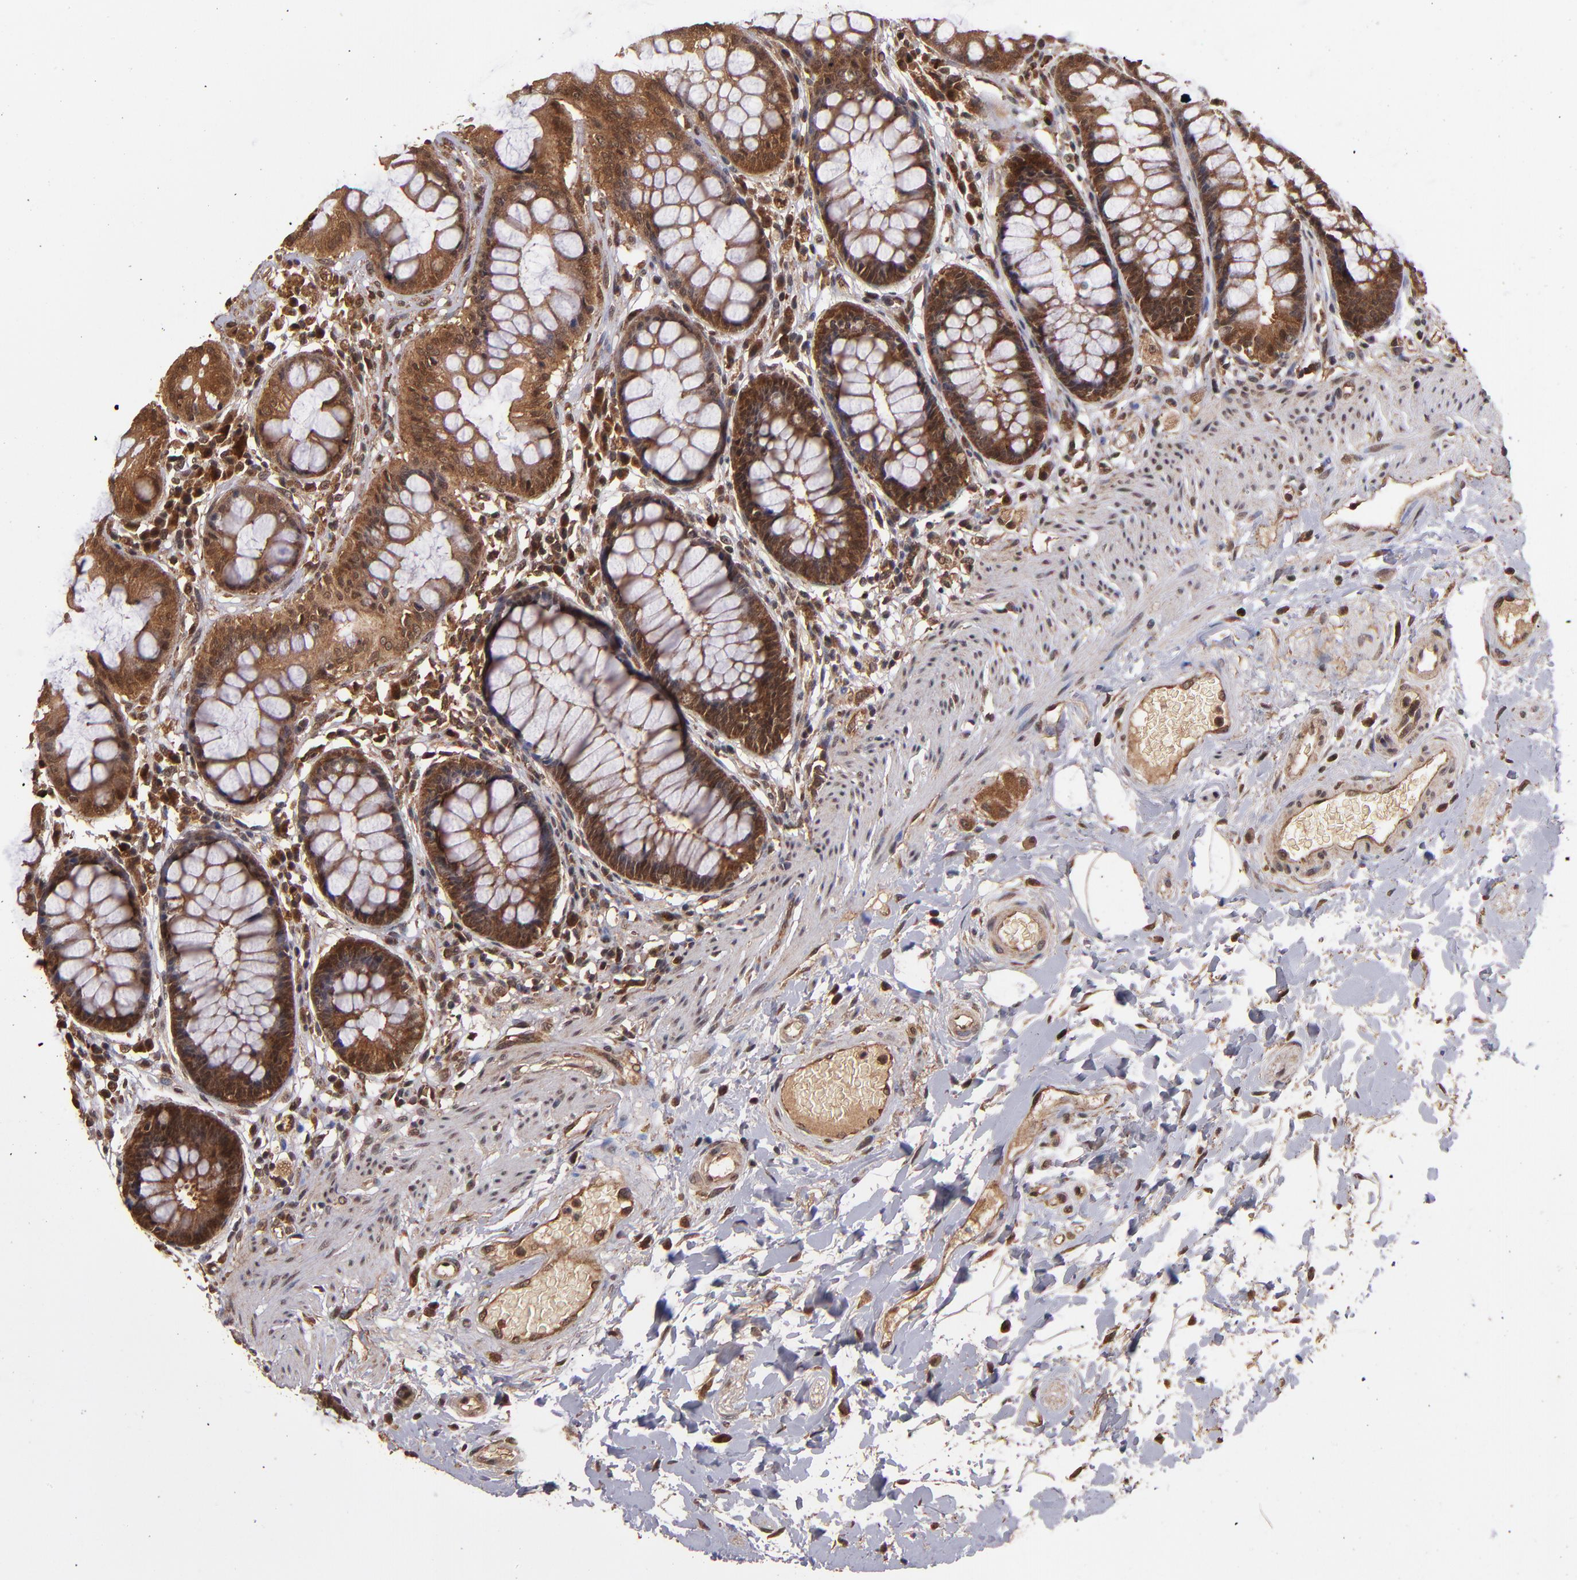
{"staining": {"intensity": "strong", "quantity": ">75%", "location": "cytoplasmic/membranous"}, "tissue": "rectum", "cell_type": "Glandular cells", "image_type": "normal", "snomed": [{"axis": "morphology", "description": "Normal tissue, NOS"}, {"axis": "topography", "description": "Rectum"}], "caption": "Immunohistochemical staining of benign human rectum displays high levels of strong cytoplasmic/membranous staining in approximately >75% of glandular cells.", "gene": "NFE2L2", "patient": {"sex": "female", "age": 46}}